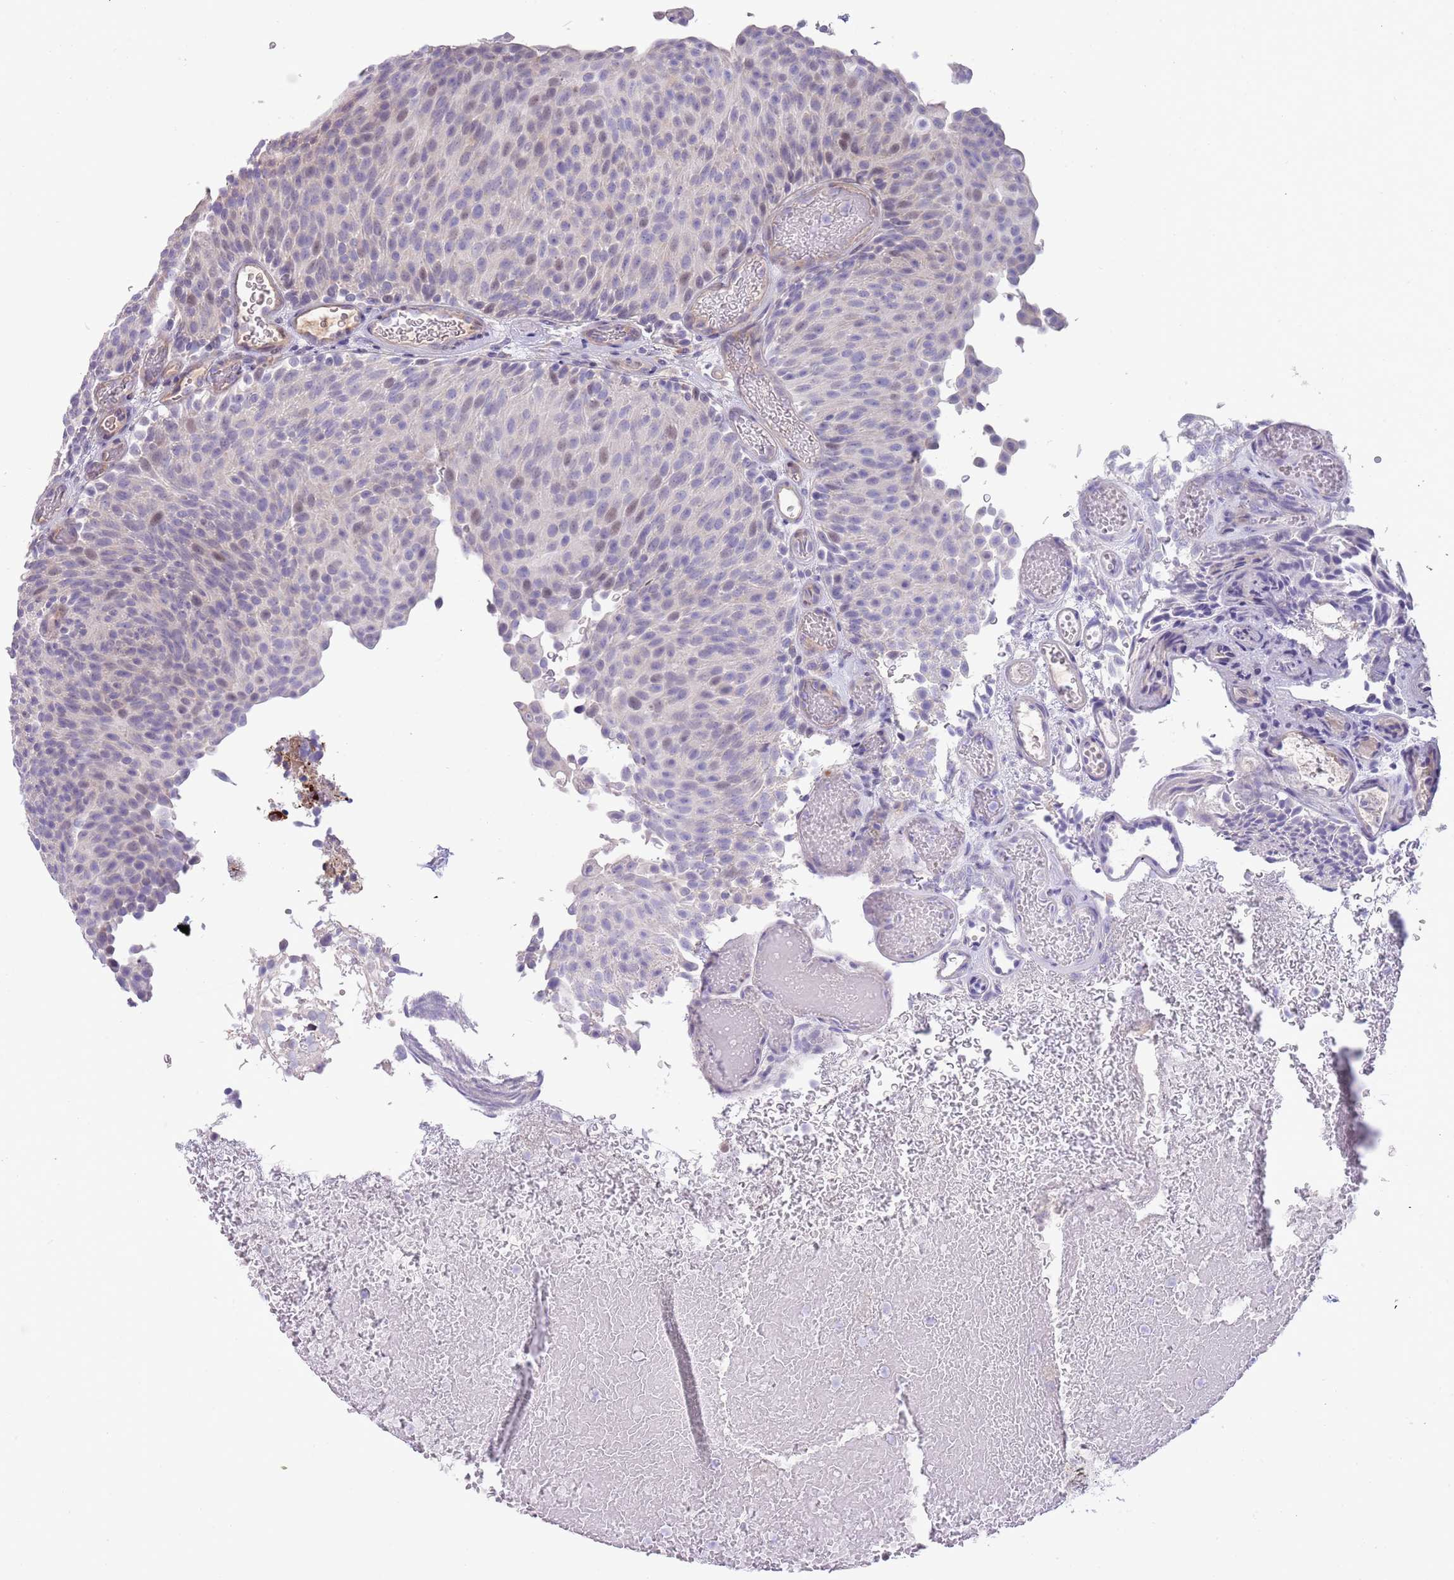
{"staining": {"intensity": "negative", "quantity": "none", "location": "none"}, "tissue": "urothelial cancer", "cell_type": "Tumor cells", "image_type": "cancer", "snomed": [{"axis": "morphology", "description": "Urothelial carcinoma, Low grade"}, {"axis": "topography", "description": "Urinary bladder"}], "caption": "This is an immunohistochemistry histopathology image of low-grade urothelial carcinoma. There is no staining in tumor cells.", "gene": "CABYR", "patient": {"sex": "male", "age": 78}}